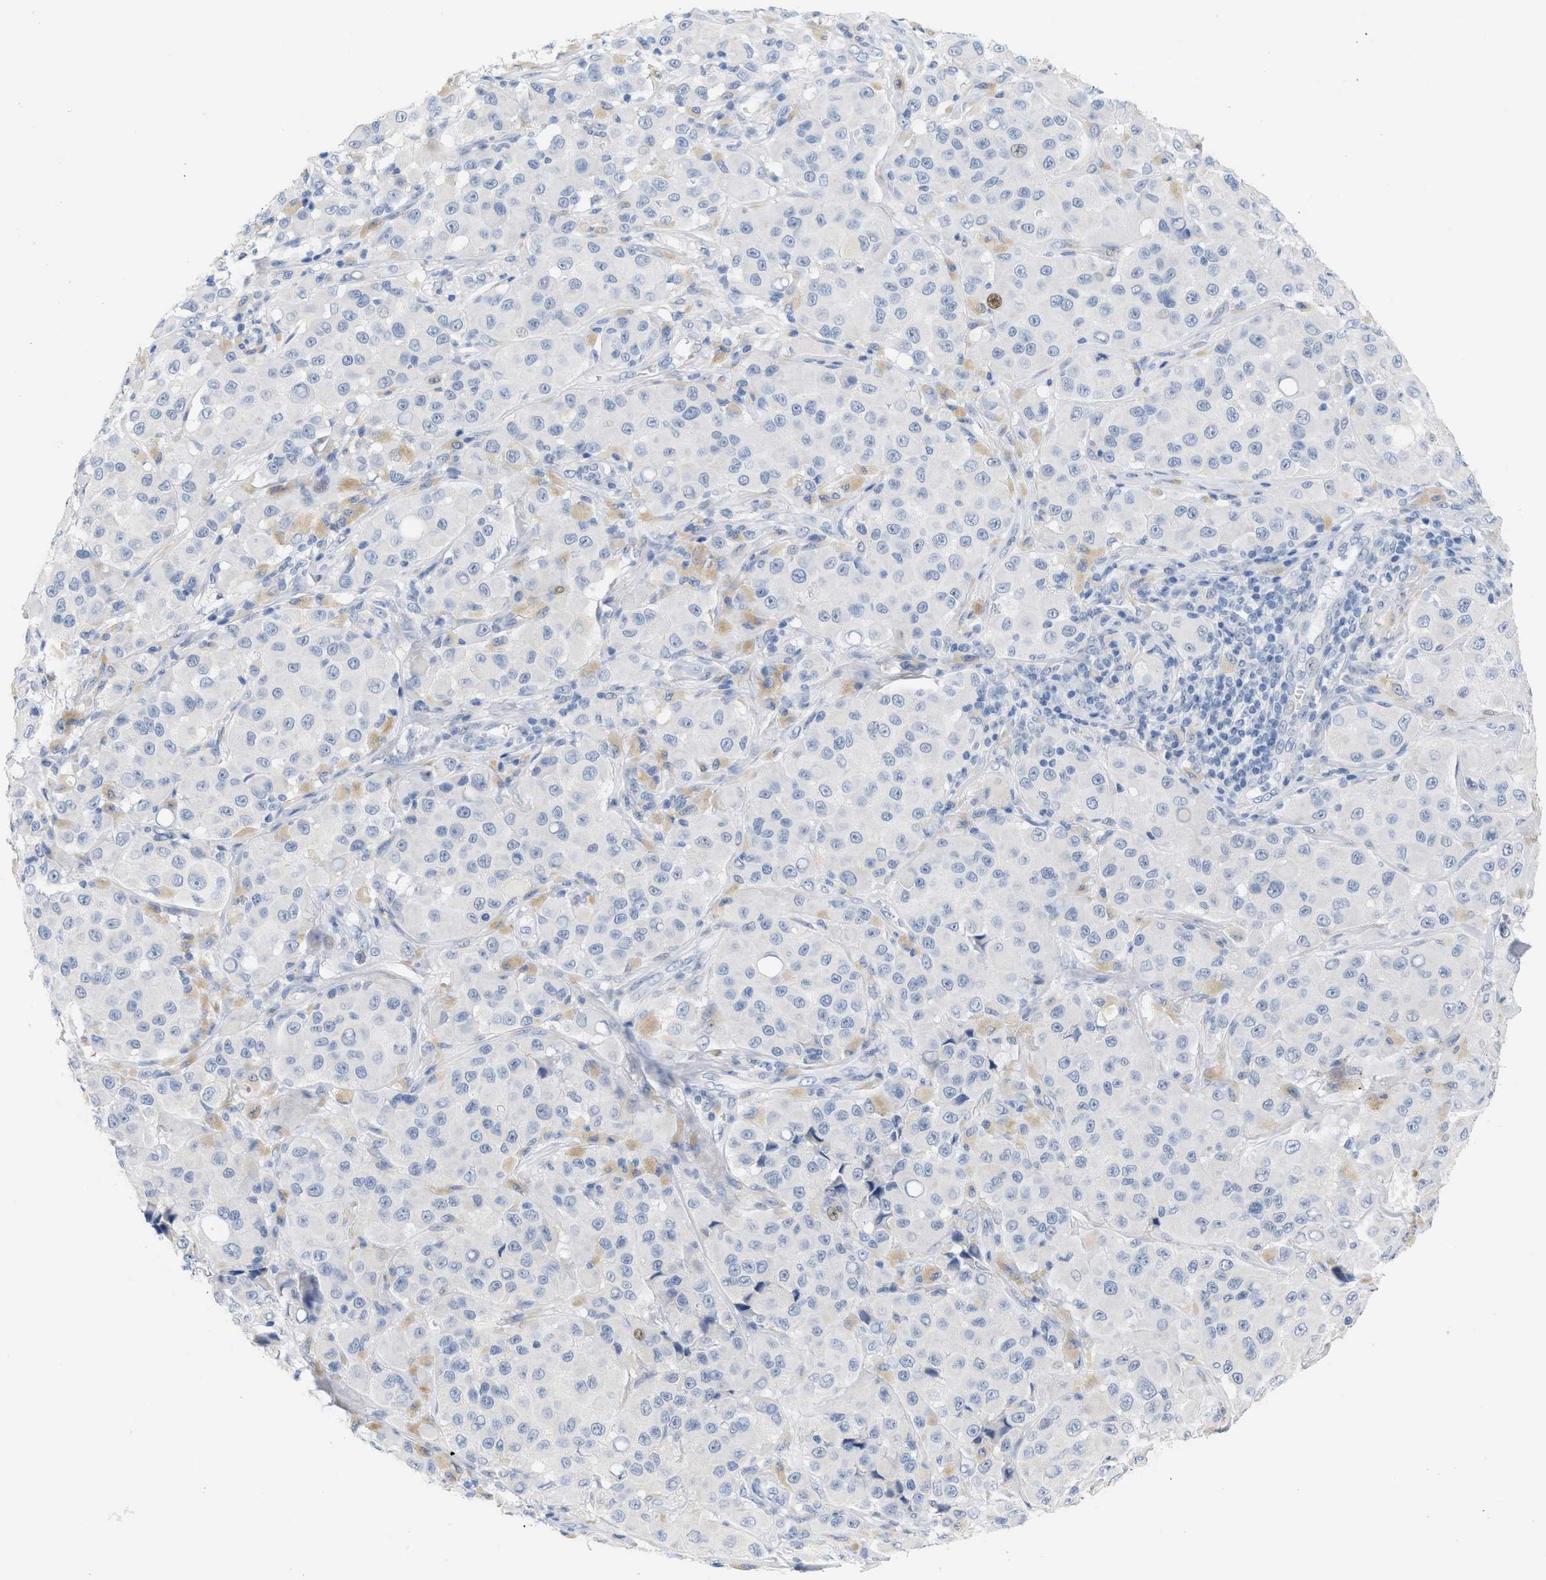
{"staining": {"intensity": "negative", "quantity": "none", "location": "none"}, "tissue": "melanoma", "cell_type": "Tumor cells", "image_type": "cancer", "snomed": [{"axis": "morphology", "description": "Malignant melanoma, NOS"}, {"axis": "topography", "description": "Skin"}], "caption": "High power microscopy photomicrograph of an IHC micrograph of malignant melanoma, revealing no significant positivity in tumor cells.", "gene": "CFH", "patient": {"sex": "male", "age": 84}}